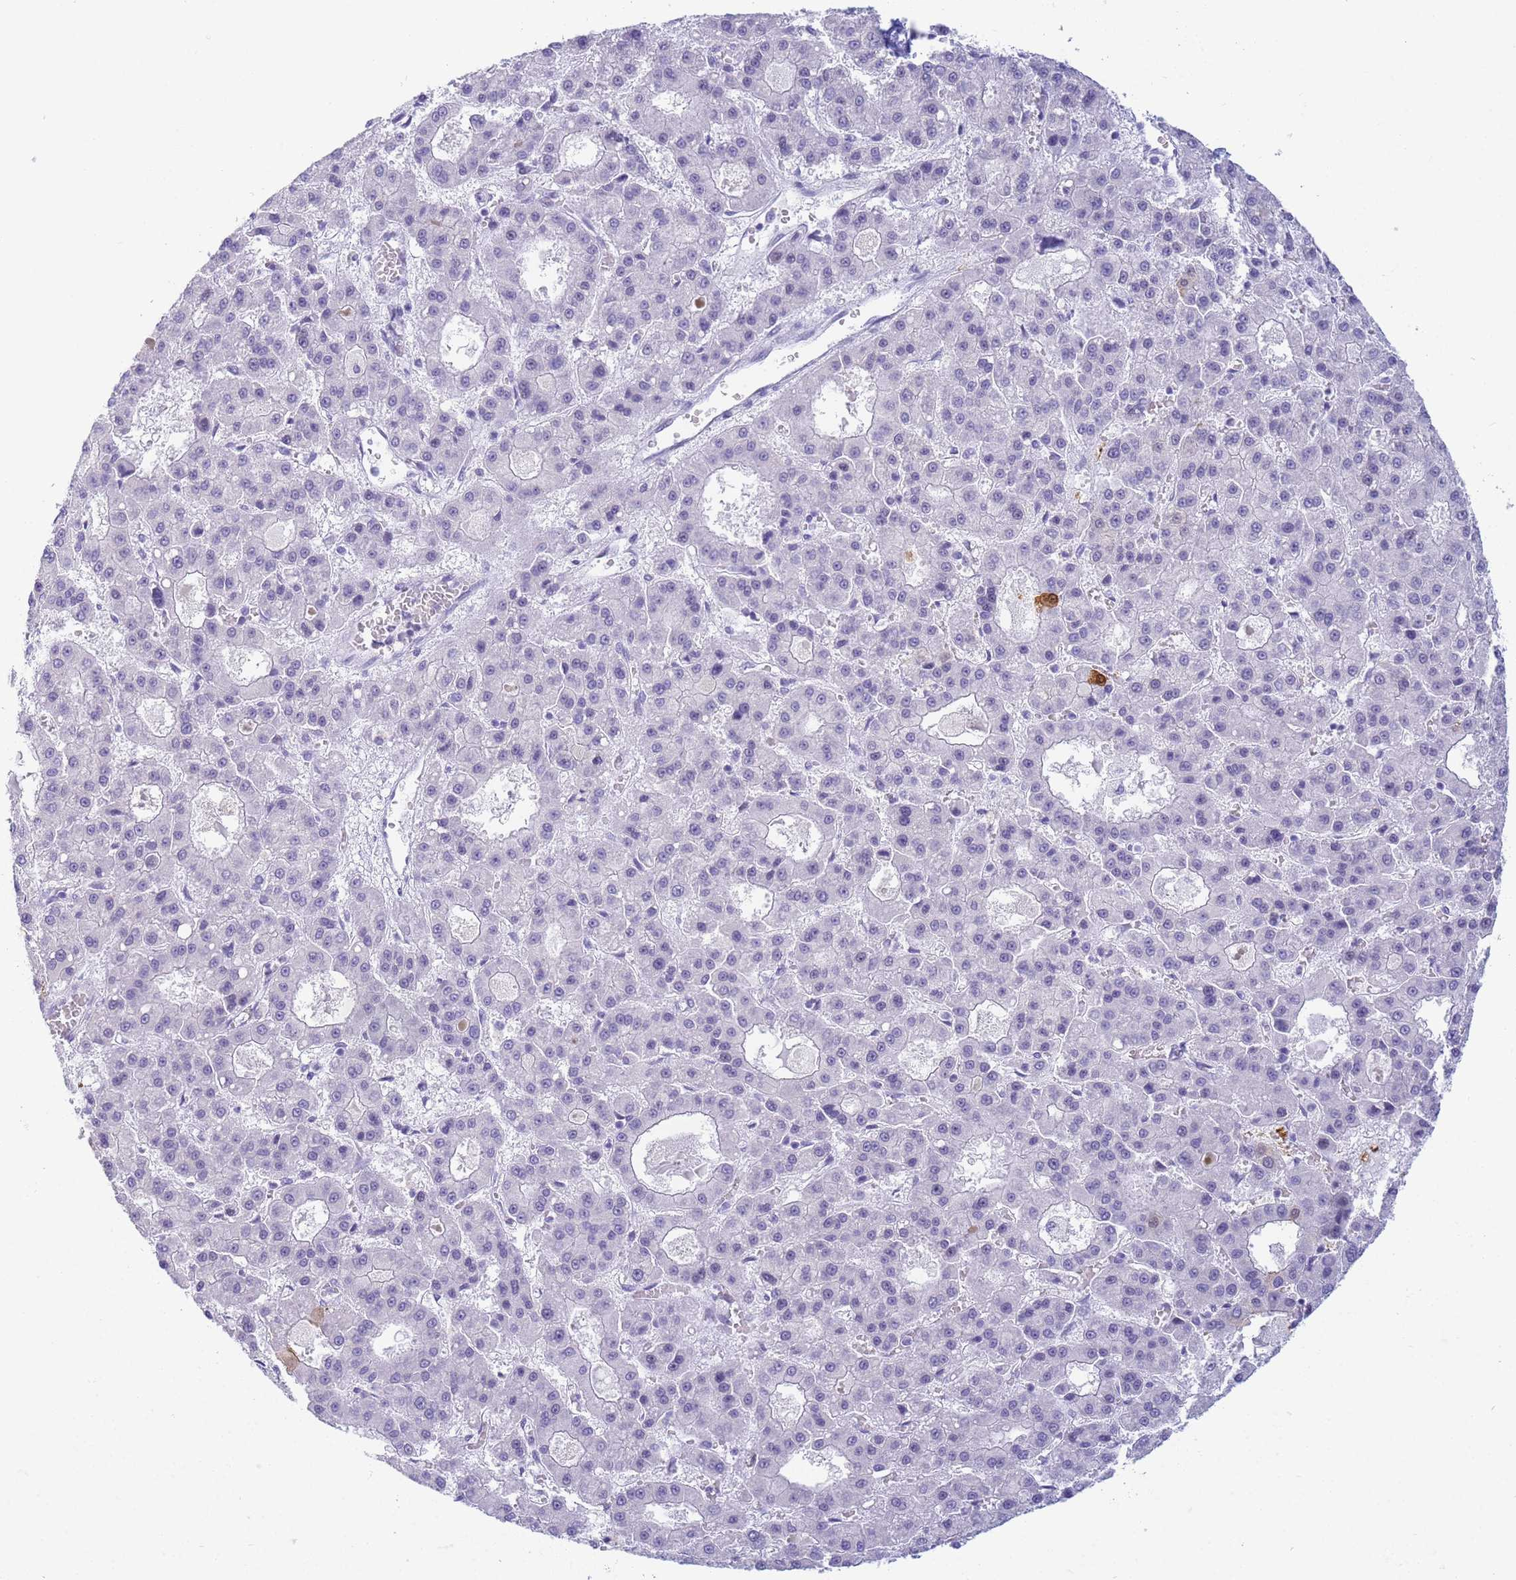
{"staining": {"intensity": "negative", "quantity": "none", "location": "none"}, "tissue": "liver cancer", "cell_type": "Tumor cells", "image_type": "cancer", "snomed": [{"axis": "morphology", "description": "Carcinoma, Hepatocellular, NOS"}, {"axis": "topography", "description": "Liver"}], "caption": "Human liver cancer (hepatocellular carcinoma) stained for a protein using IHC displays no expression in tumor cells.", "gene": "SNX20", "patient": {"sex": "male", "age": 70}}